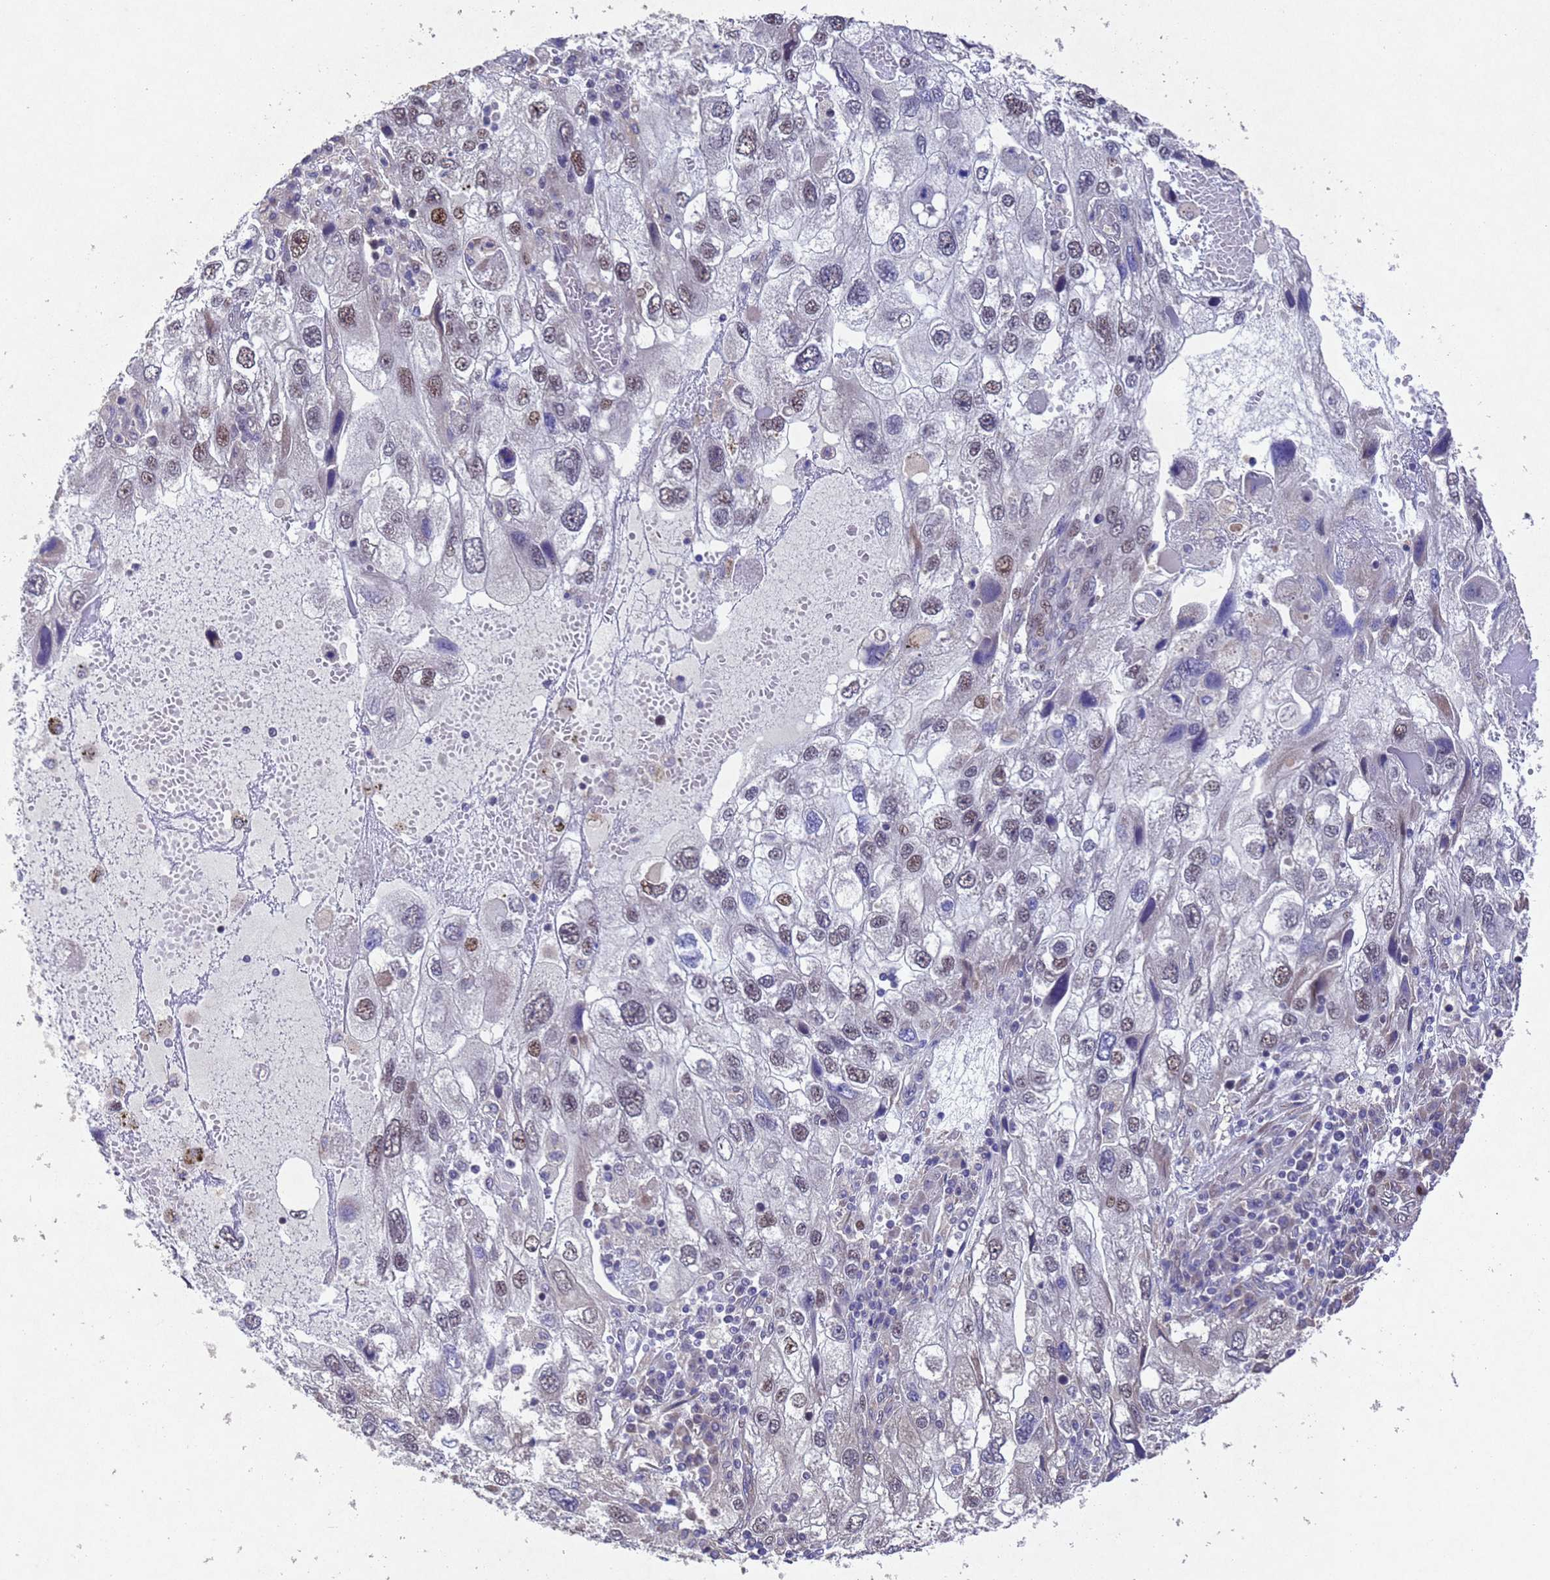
{"staining": {"intensity": "moderate", "quantity": "25%-75%", "location": "nuclear"}, "tissue": "endometrial cancer", "cell_type": "Tumor cells", "image_type": "cancer", "snomed": [{"axis": "morphology", "description": "Adenocarcinoma, NOS"}, {"axis": "topography", "description": "Endometrium"}], "caption": "Protein positivity by IHC shows moderate nuclear positivity in approximately 25%-75% of tumor cells in endometrial adenocarcinoma. (Stains: DAB (3,3'-diaminobenzidine) in brown, nuclei in blue, Microscopy: brightfield microscopy at high magnification).", "gene": "TBK1", "patient": {"sex": "female", "age": 49}}